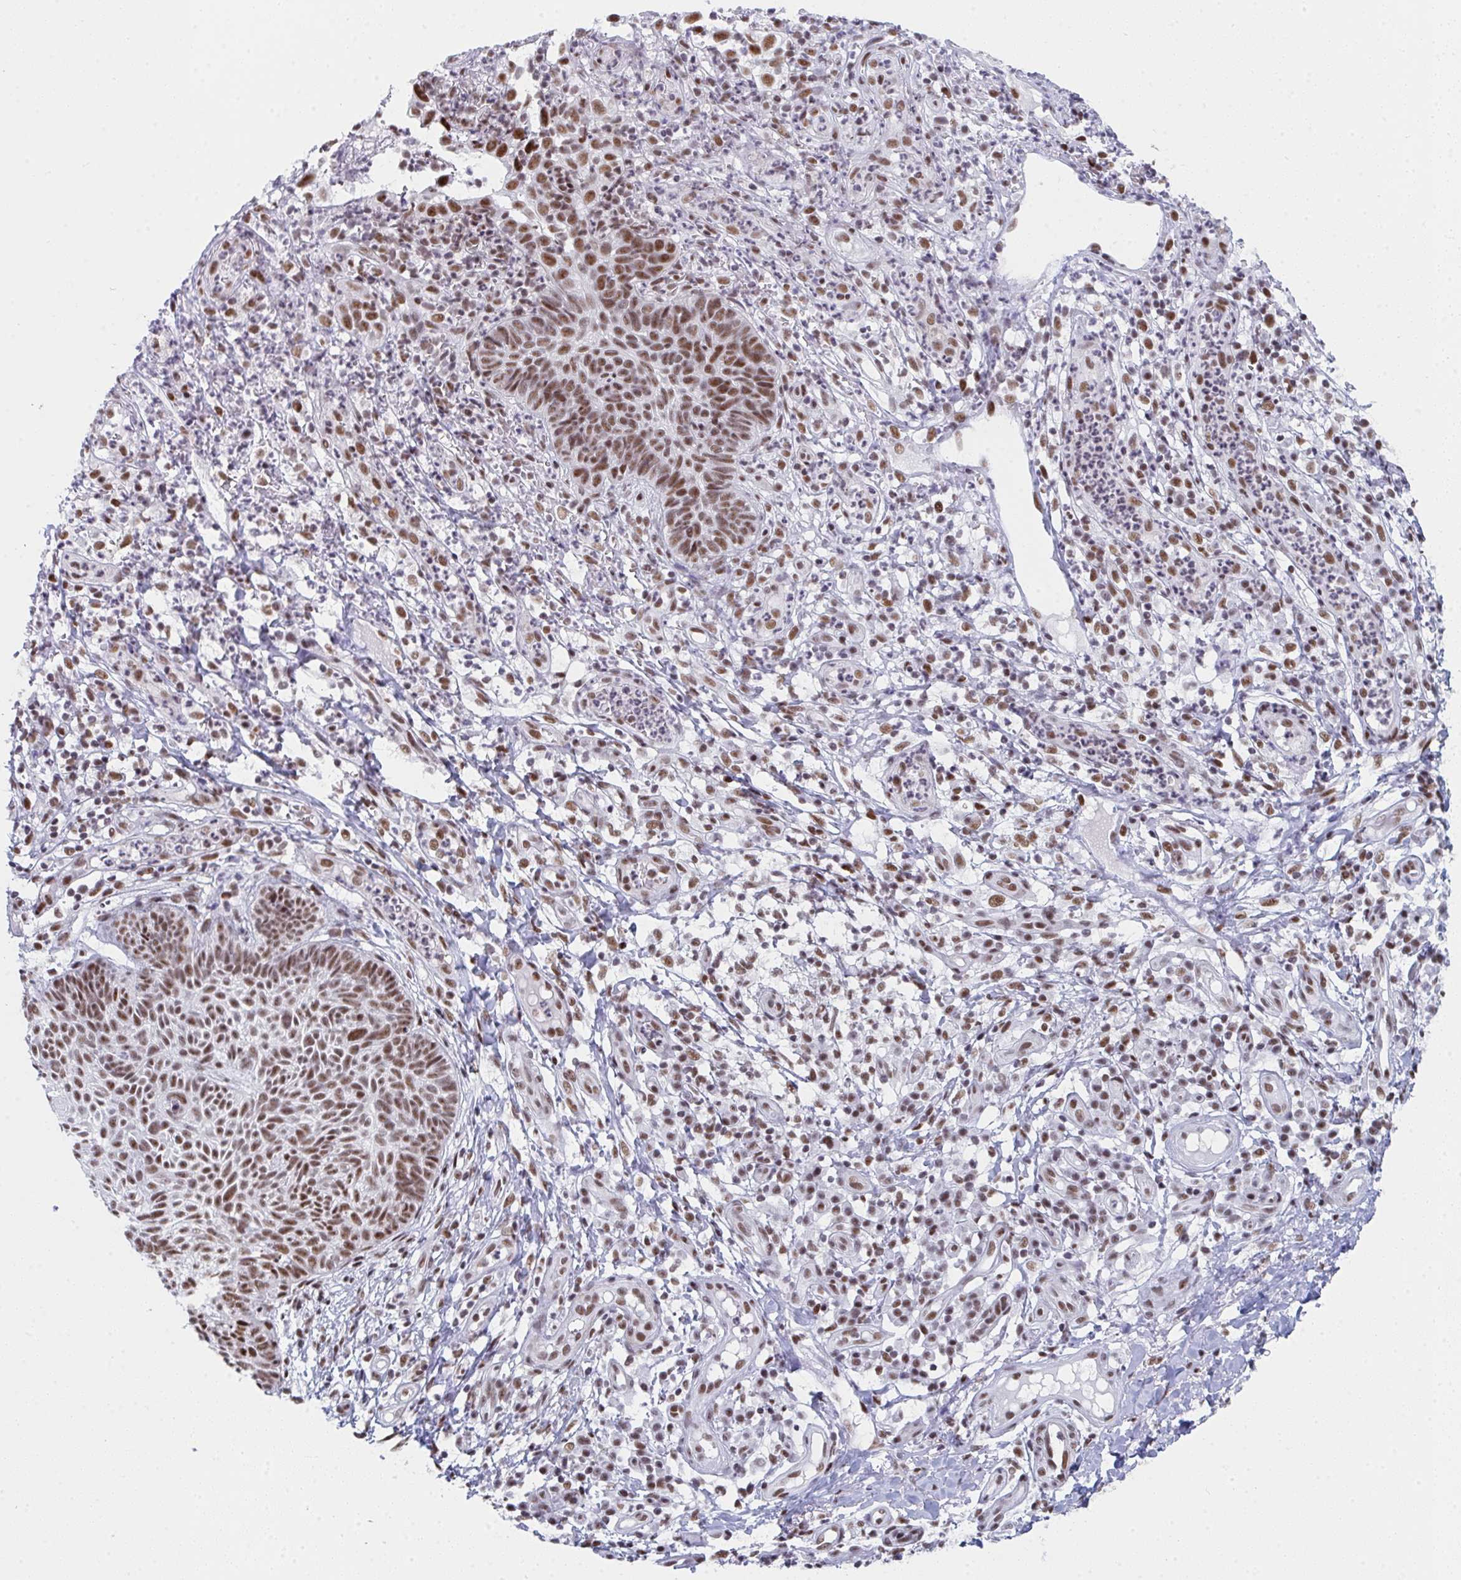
{"staining": {"intensity": "moderate", "quantity": ">75%", "location": "nuclear"}, "tissue": "skin cancer", "cell_type": "Tumor cells", "image_type": "cancer", "snomed": [{"axis": "morphology", "description": "Basal cell carcinoma"}, {"axis": "topography", "description": "Skin"}, {"axis": "topography", "description": "Skin of leg"}], "caption": "Immunohistochemistry (DAB) staining of human skin cancer (basal cell carcinoma) reveals moderate nuclear protein expression in approximately >75% of tumor cells.", "gene": "SNRNP70", "patient": {"sex": "female", "age": 87}}